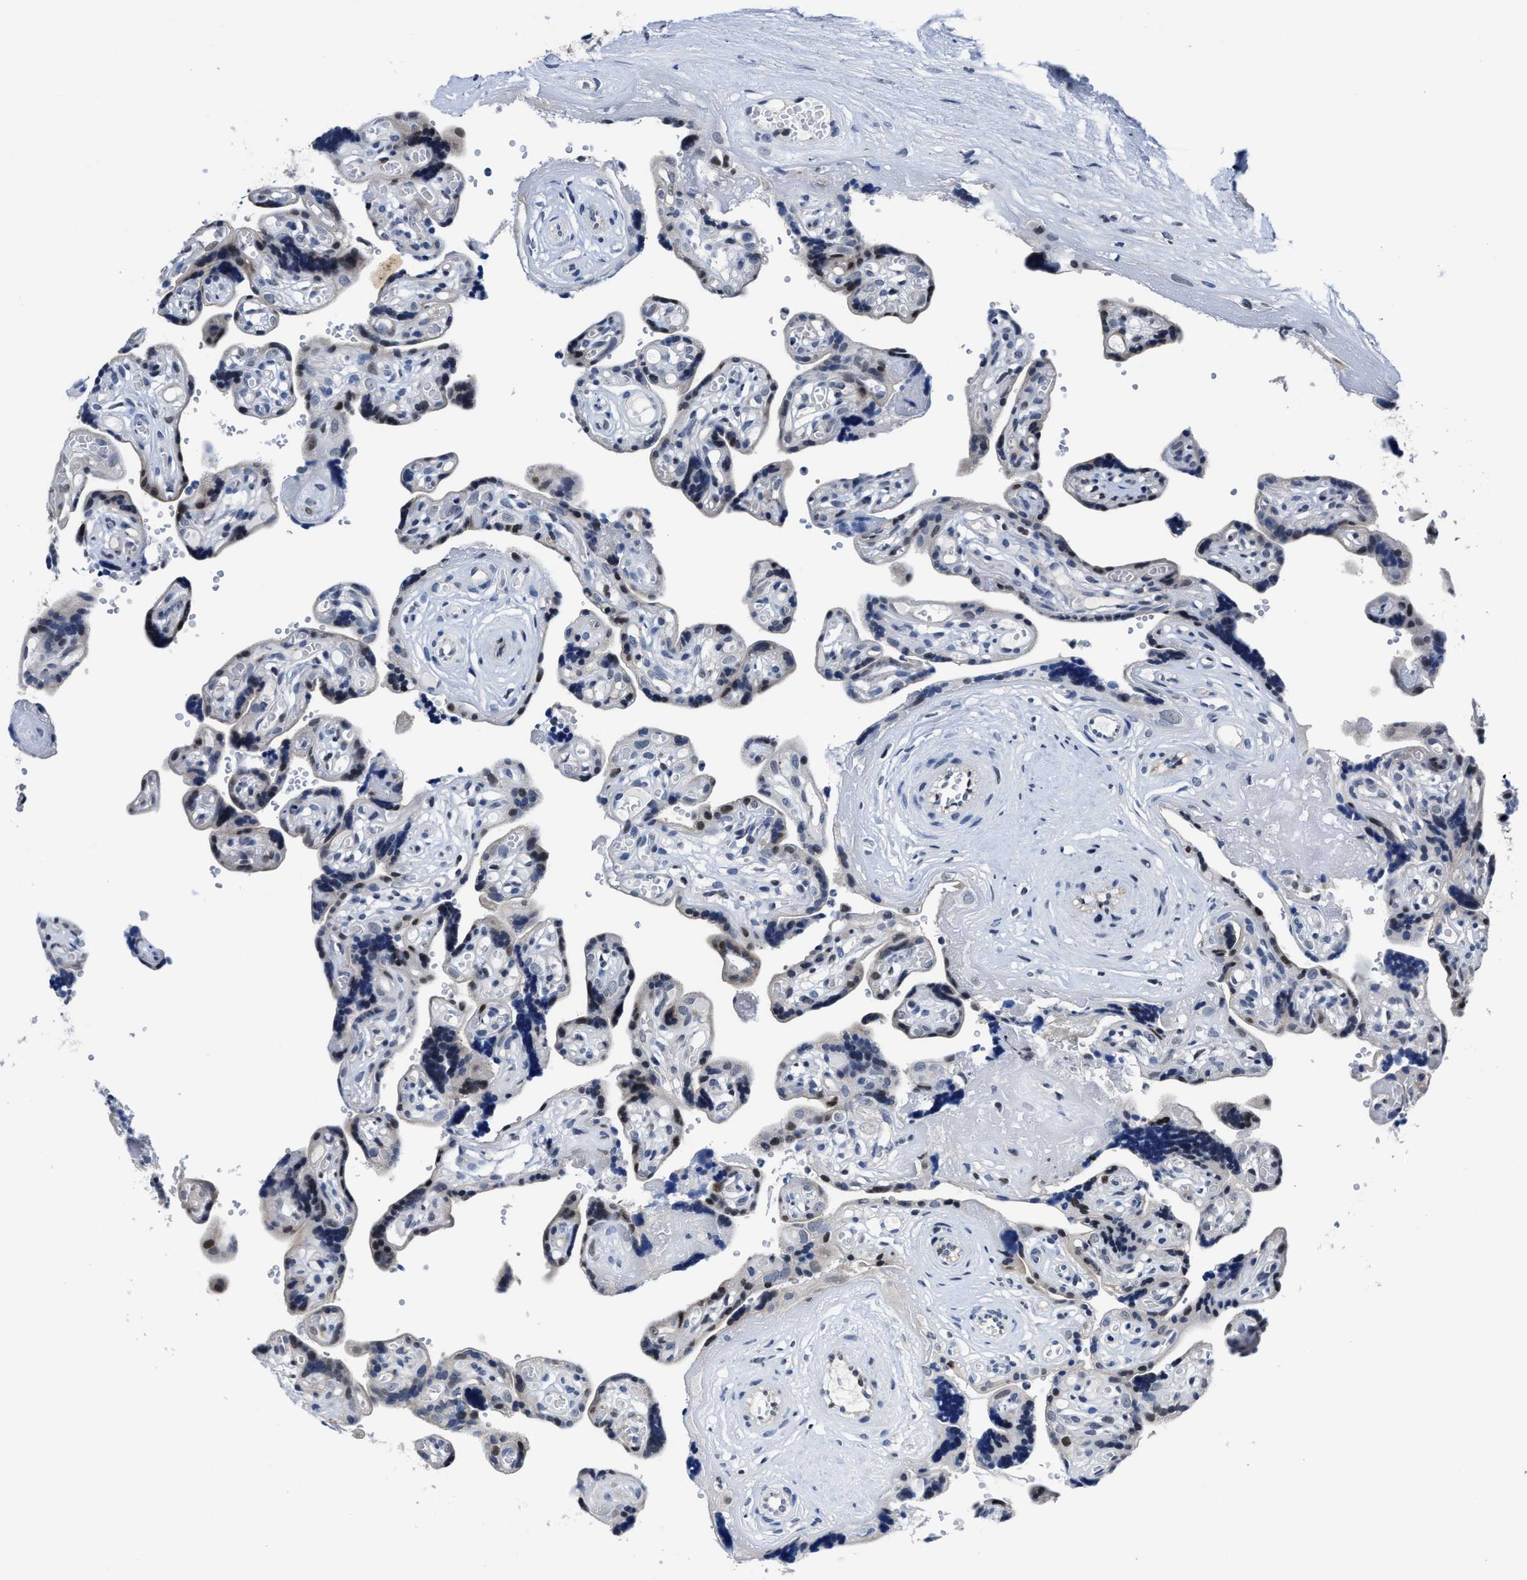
{"staining": {"intensity": "negative", "quantity": "none", "location": "none"}, "tissue": "placenta", "cell_type": "Decidual cells", "image_type": "normal", "snomed": [{"axis": "morphology", "description": "Normal tissue, NOS"}, {"axis": "topography", "description": "Placenta"}], "caption": "The micrograph demonstrates no significant positivity in decidual cells of placenta. The staining was performed using DAB to visualize the protein expression in brown, while the nuclei were stained in blue with hematoxylin (Magnification: 20x).", "gene": "MARCKSL1", "patient": {"sex": "female", "age": 30}}